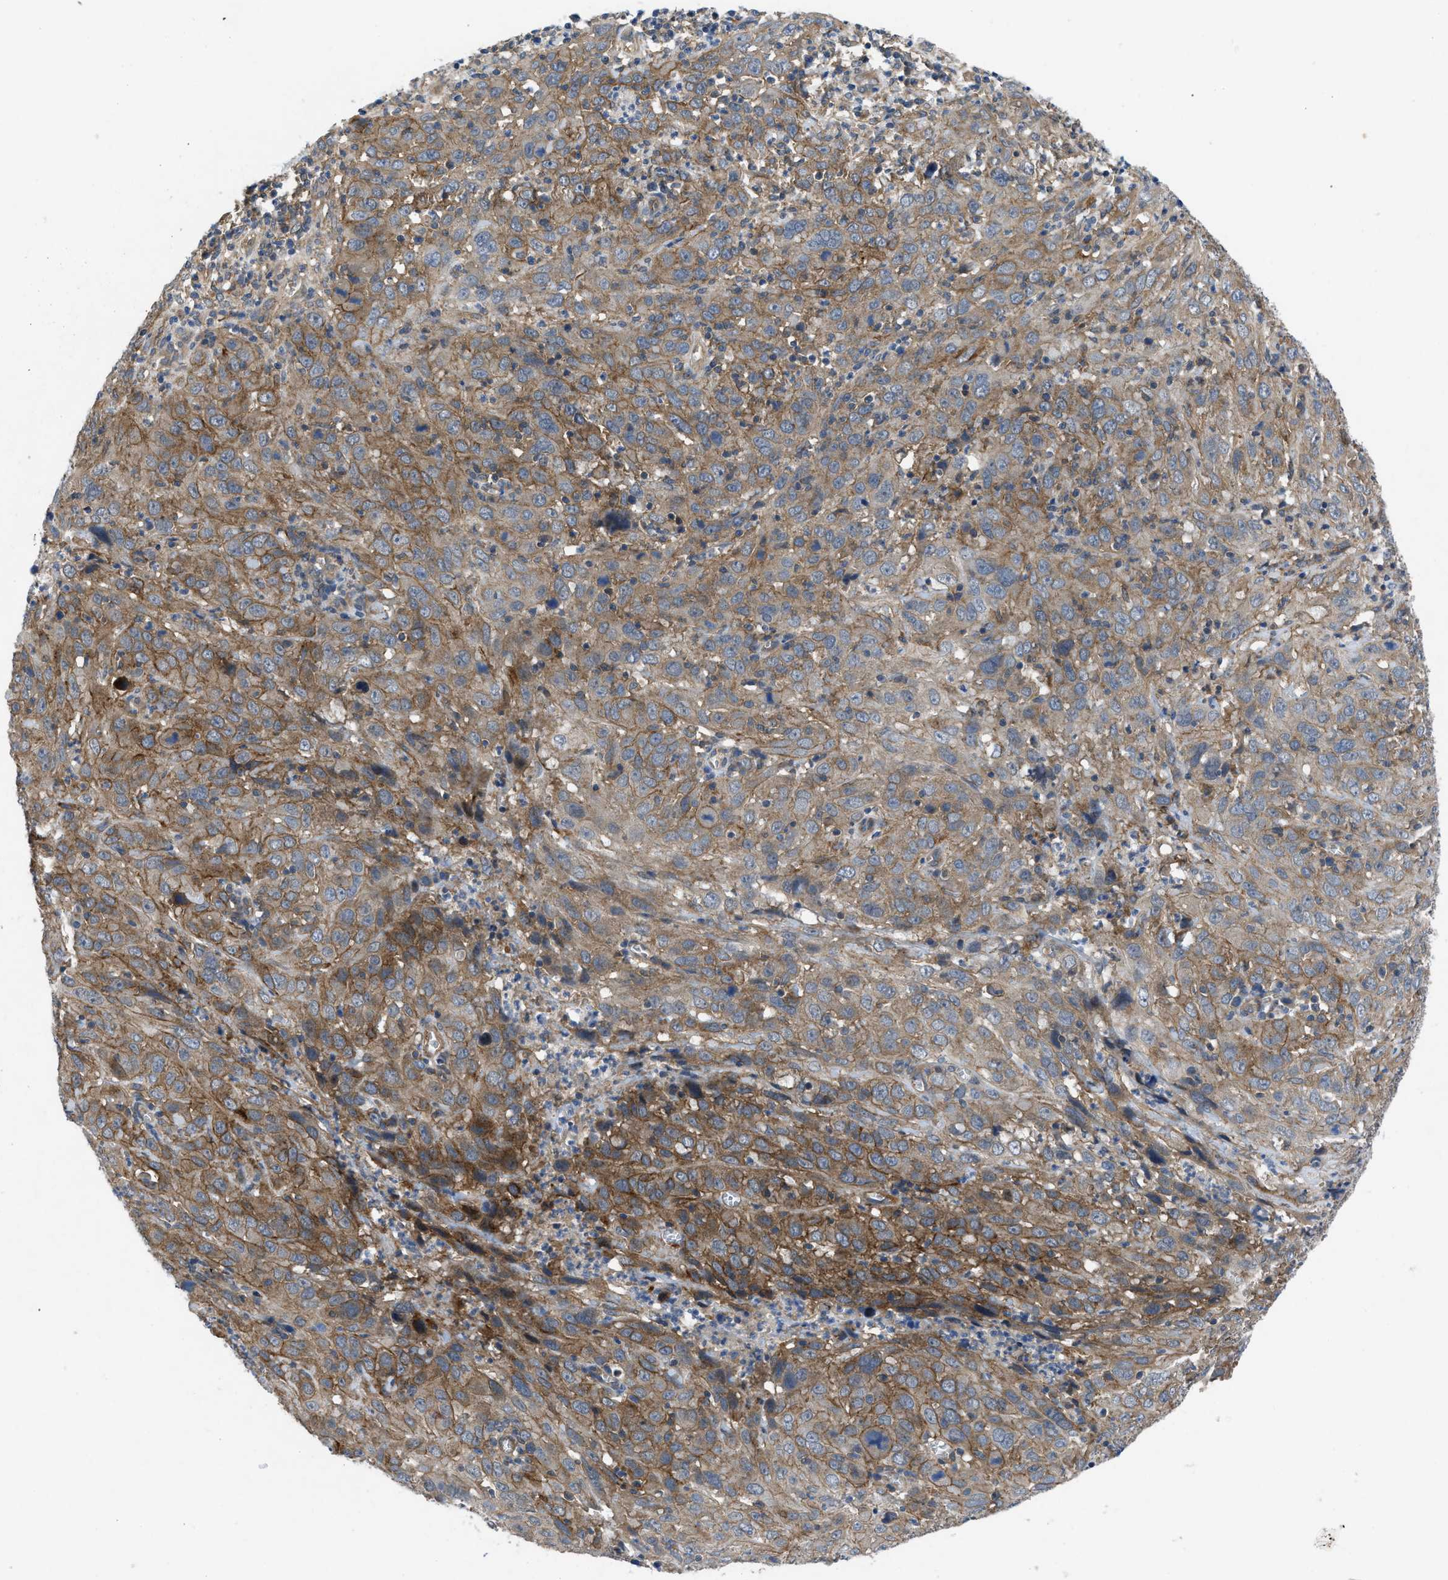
{"staining": {"intensity": "moderate", "quantity": ">75%", "location": "cytoplasmic/membranous"}, "tissue": "cervical cancer", "cell_type": "Tumor cells", "image_type": "cancer", "snomed": [{"axis": "morphology", "description": "Squamous cell carcinoma, NOS"}, {"axis": "topography", "description": "Cervix"}], "caption": "Cervical cancer (squamous cell carcinoma) was stained to show a protein in brown. There is medium levels of moderate cytoplasmic/membranous expression in approximately >75% of tumor cells. The protein is shown in brown color, while the nuclei are stained blue.", "gene": "PANX1", "patient": {"sex": "female", "age": 32}}